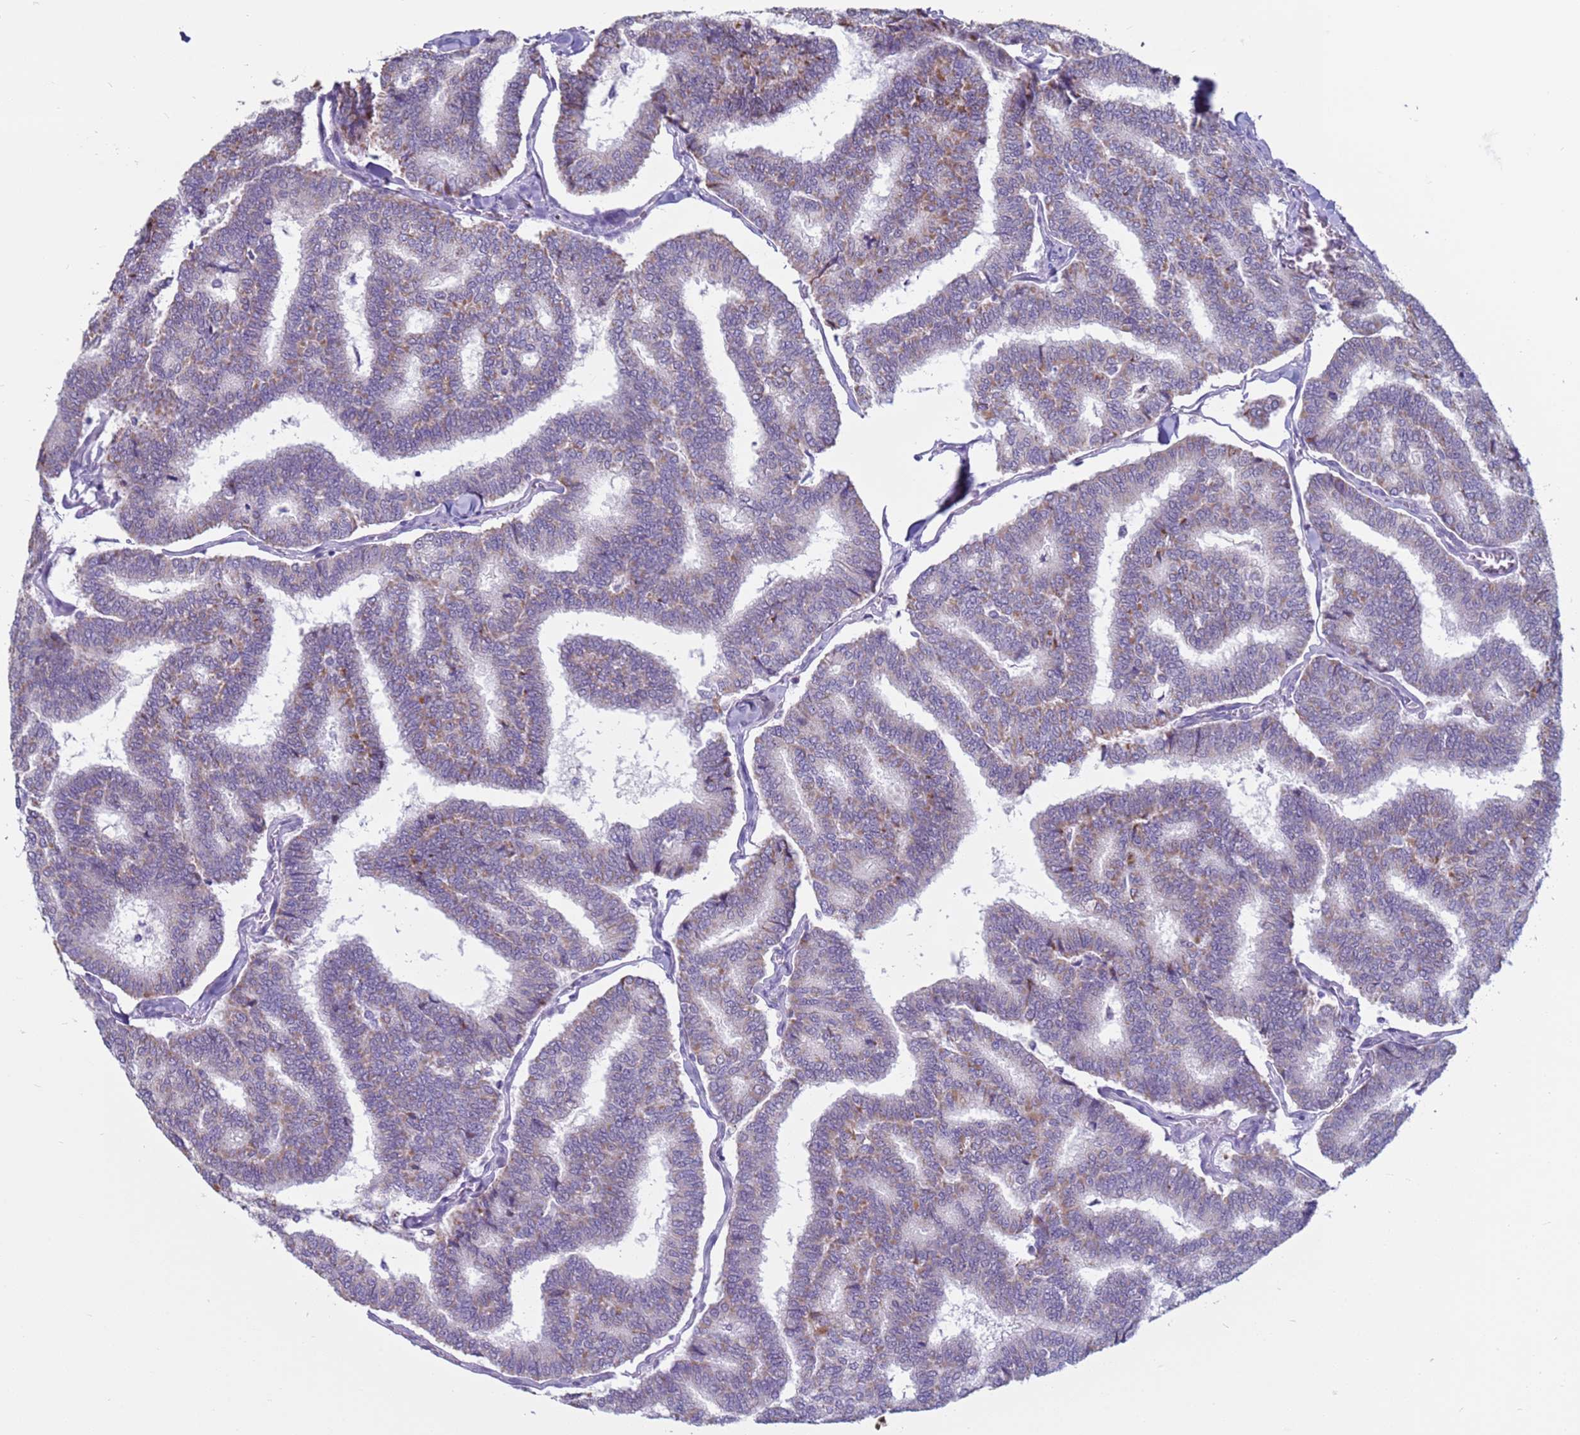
{"staining": {"intensity": "weak", "quantity": "25%-75%", "location": "cytoplasmic/membranous"}, "tissue": "thyroid cancer", "cell_type": "Tumor cells", "image_type": "cancer", "snomed": [{"axis": "morphology", "description": "Papillary adenocarcinoma, NOS"}, {"axis": "topography", "description": "Thyroid gland"}], "caption": "Thyroid cancer stained with DAB (3,3'-diaminobenzidine) IHC shows low levels of weak cytoplasmic/membranous positivity in approximately 25%-75% of tumor cells. Immunohistochemistry (ihc) stains the protein of interest in brown and the nuclei are stained blue.", "gene": "CDK2AP2", "patient": {"sex": "female", "age": 35}}